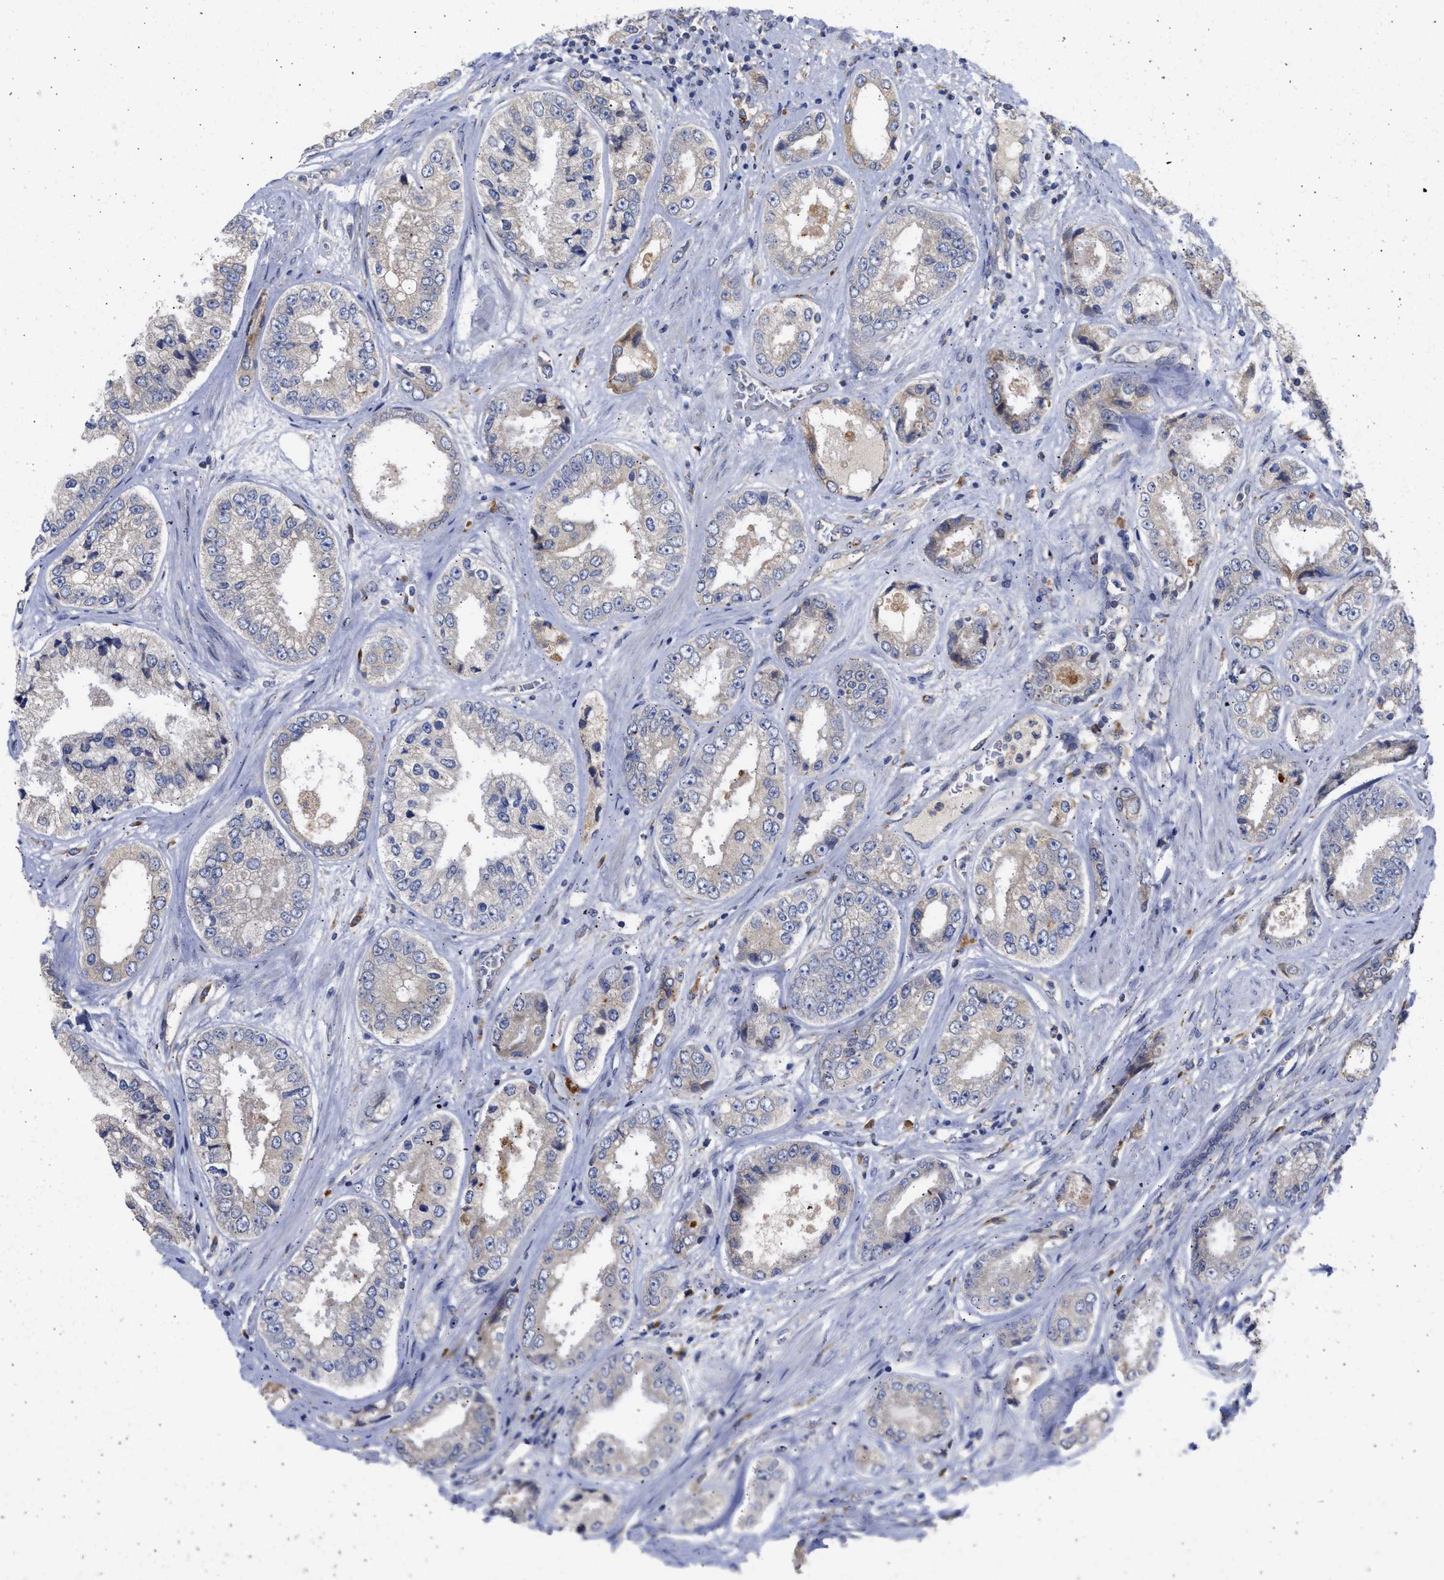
{"staining": {"intensity": "weak", "quantity": "<25%", "location": "cytoplasmic/membranous"}, "tissue": "prostate cancer", "cell_type": "Tumor cells", "image_type": "cancer", "snomed": [{"axis": "morphology", "description": "Adenocarcinoma, High grade"}, {"axis": "topography", "description": "Prostate"}], "caption": "Immunohistochemical staining of human prostate cancer (high-grade adenocarcinoma) shows no significant staining in tumor cells.", "gene": "TMED1", "patient": {"sex": "male", "age": 61}}